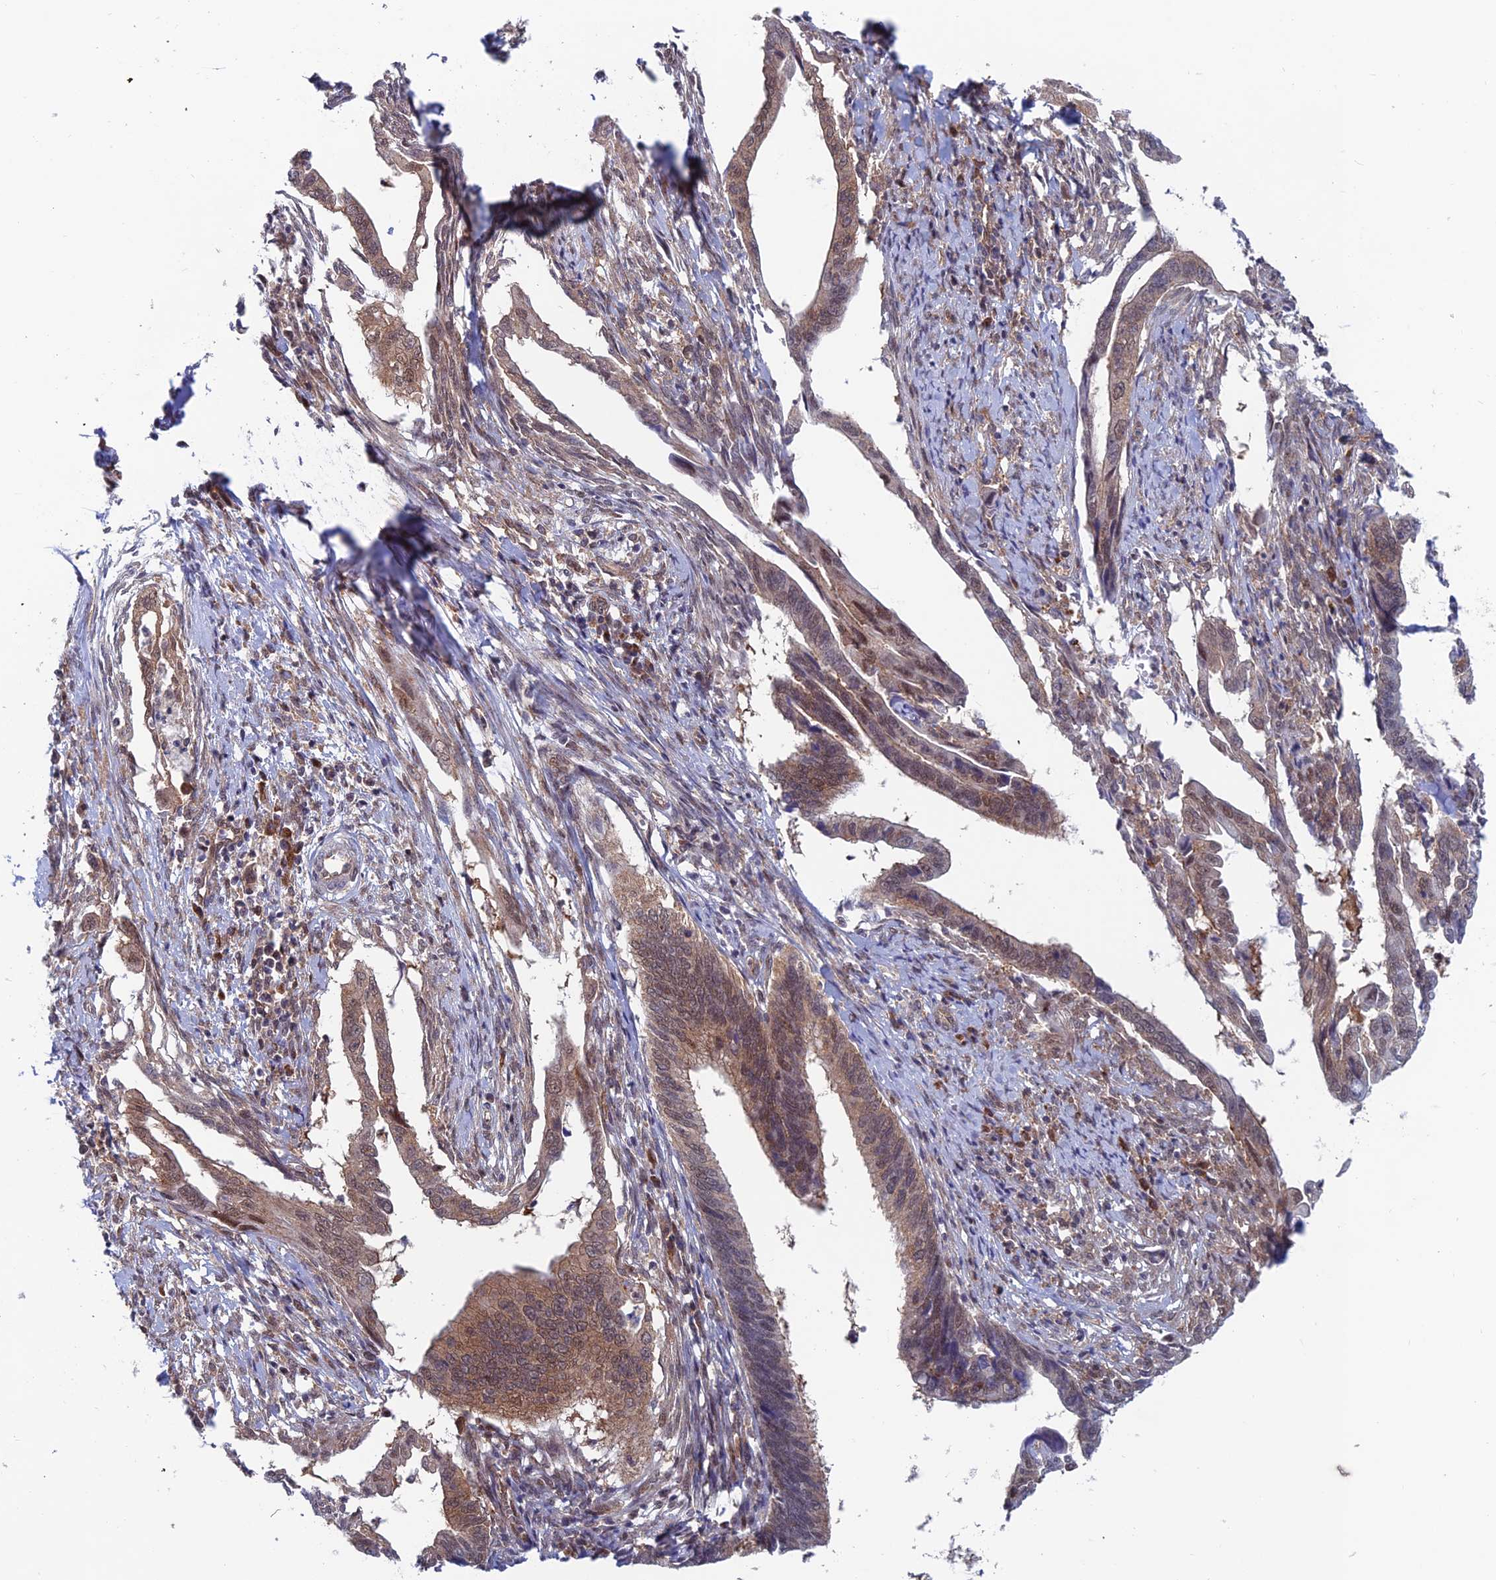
{"staining": {"intensity": "moderate", "quantity": ">75%", "location": "cytoplasmic/membranous,nuclear"}, "tissue": "cervical cancer", "cell_type": "Tumor cells", "image_type": "cancer", "snomed": [{"axis": "morphology", "description": "Adenocarcinoma, NOS"}, {"axis": "topography", "description": "Cervix"}], "caption": "IHC (DAB) staining of cervical cancer (adenocarcinoma) shows moderate cytoplasmic/membranous and nuclear protein expression in about >75% of tumor cells. Nuclei are stained in blue.", "gene": "IGBP1", "patient": {"sex": "female", "age": 42}}